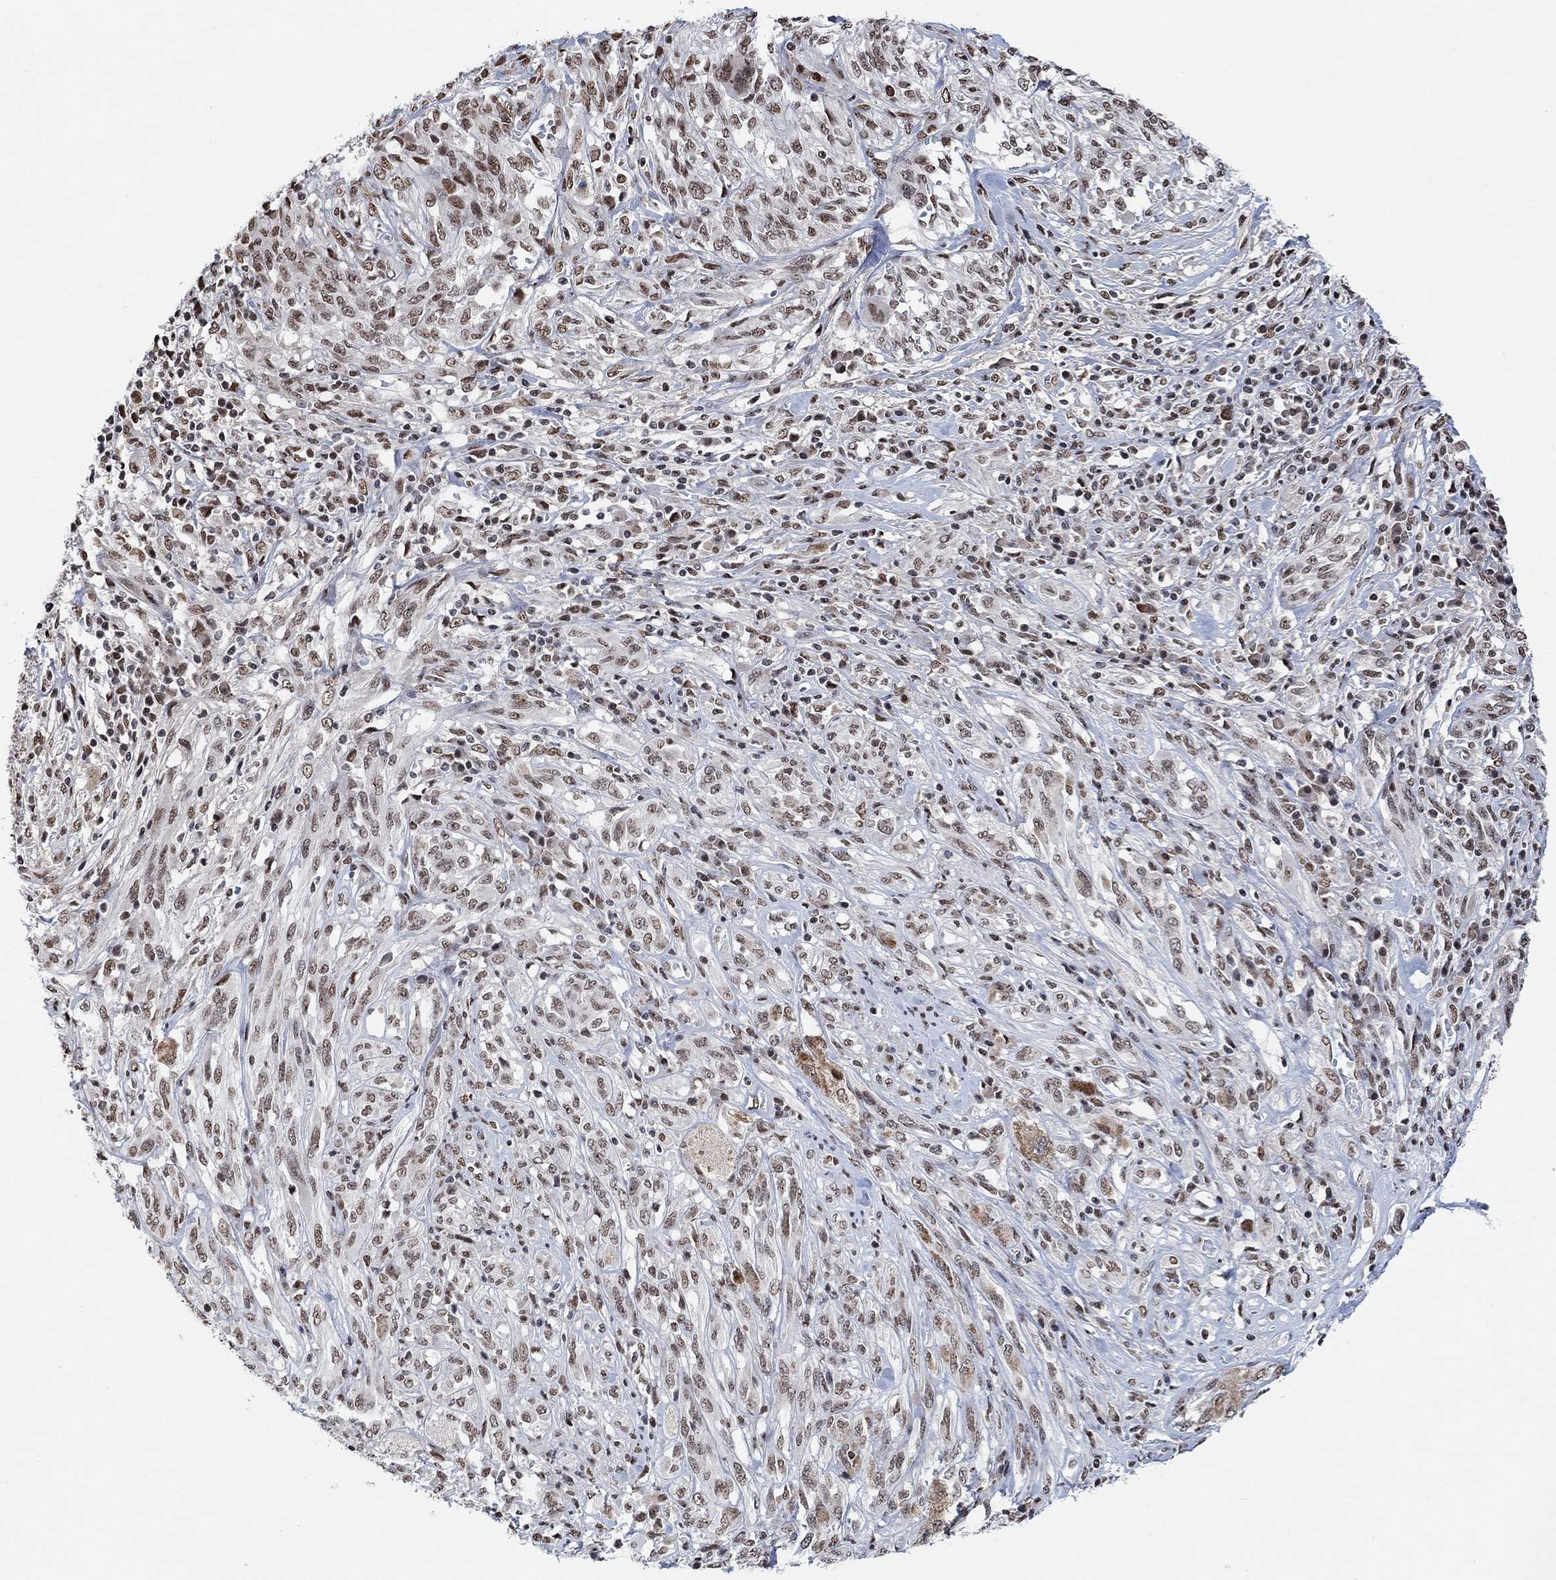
{"staining": {"intensity": "moderate", "quantity": "25%-75%", "location": "nuclear"}, "tissue": "melanoma", "cell_type": "Tumor cells", "image_type": "cancer", "snomed": [{"axis": "morphology", "description": "Malignant melanoma, NOS"}, {"axis": "topography", "description": "Skin"}], "caption": "Melanoma stained for a protein reveals moderate nuclear positivity in tumor cells.", "gene": "USP39", "patient": {"sex": "female", "age": 91}}